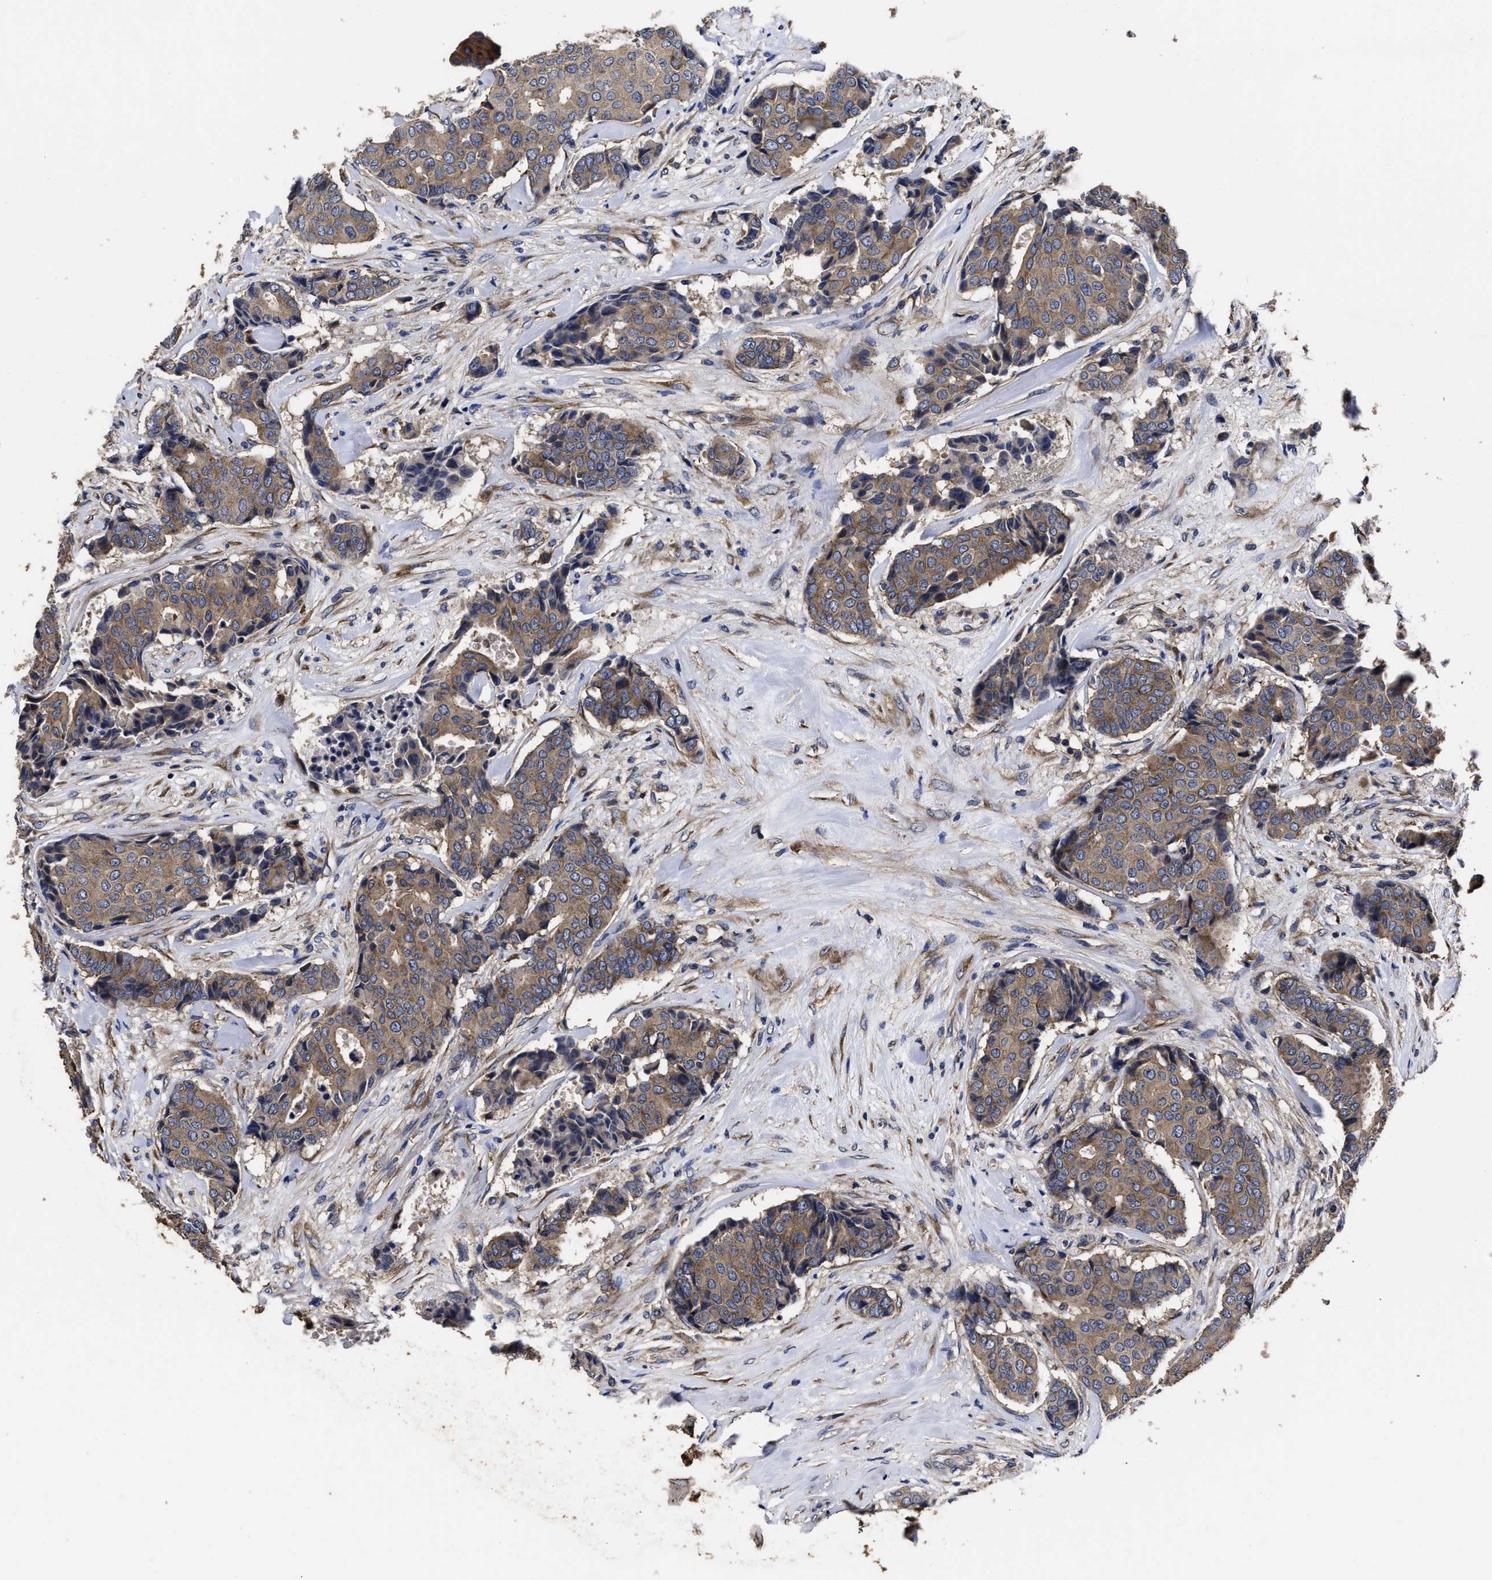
{"staining": {"intensity": "moderate", "quantity": ">75%", "location": "cytoplasmic/membranous"}, "tissue": "breast cancer", "cell_type": "Tumor cells", "image_type": "cancer", "snomed": [{"axis": "morphology", "description": "Duct carcinoma"}, {"axis": "topography", "description": "Breast"}], "caption": "The micrograph shows immunohistochemical staining of breast intraductal carcinoma. There is moderate cytoplasmic/membranous expression is present in about >75% of tumor cells.", "gene": "AVEN", "patient": {"sex": "female", "age": 75}}